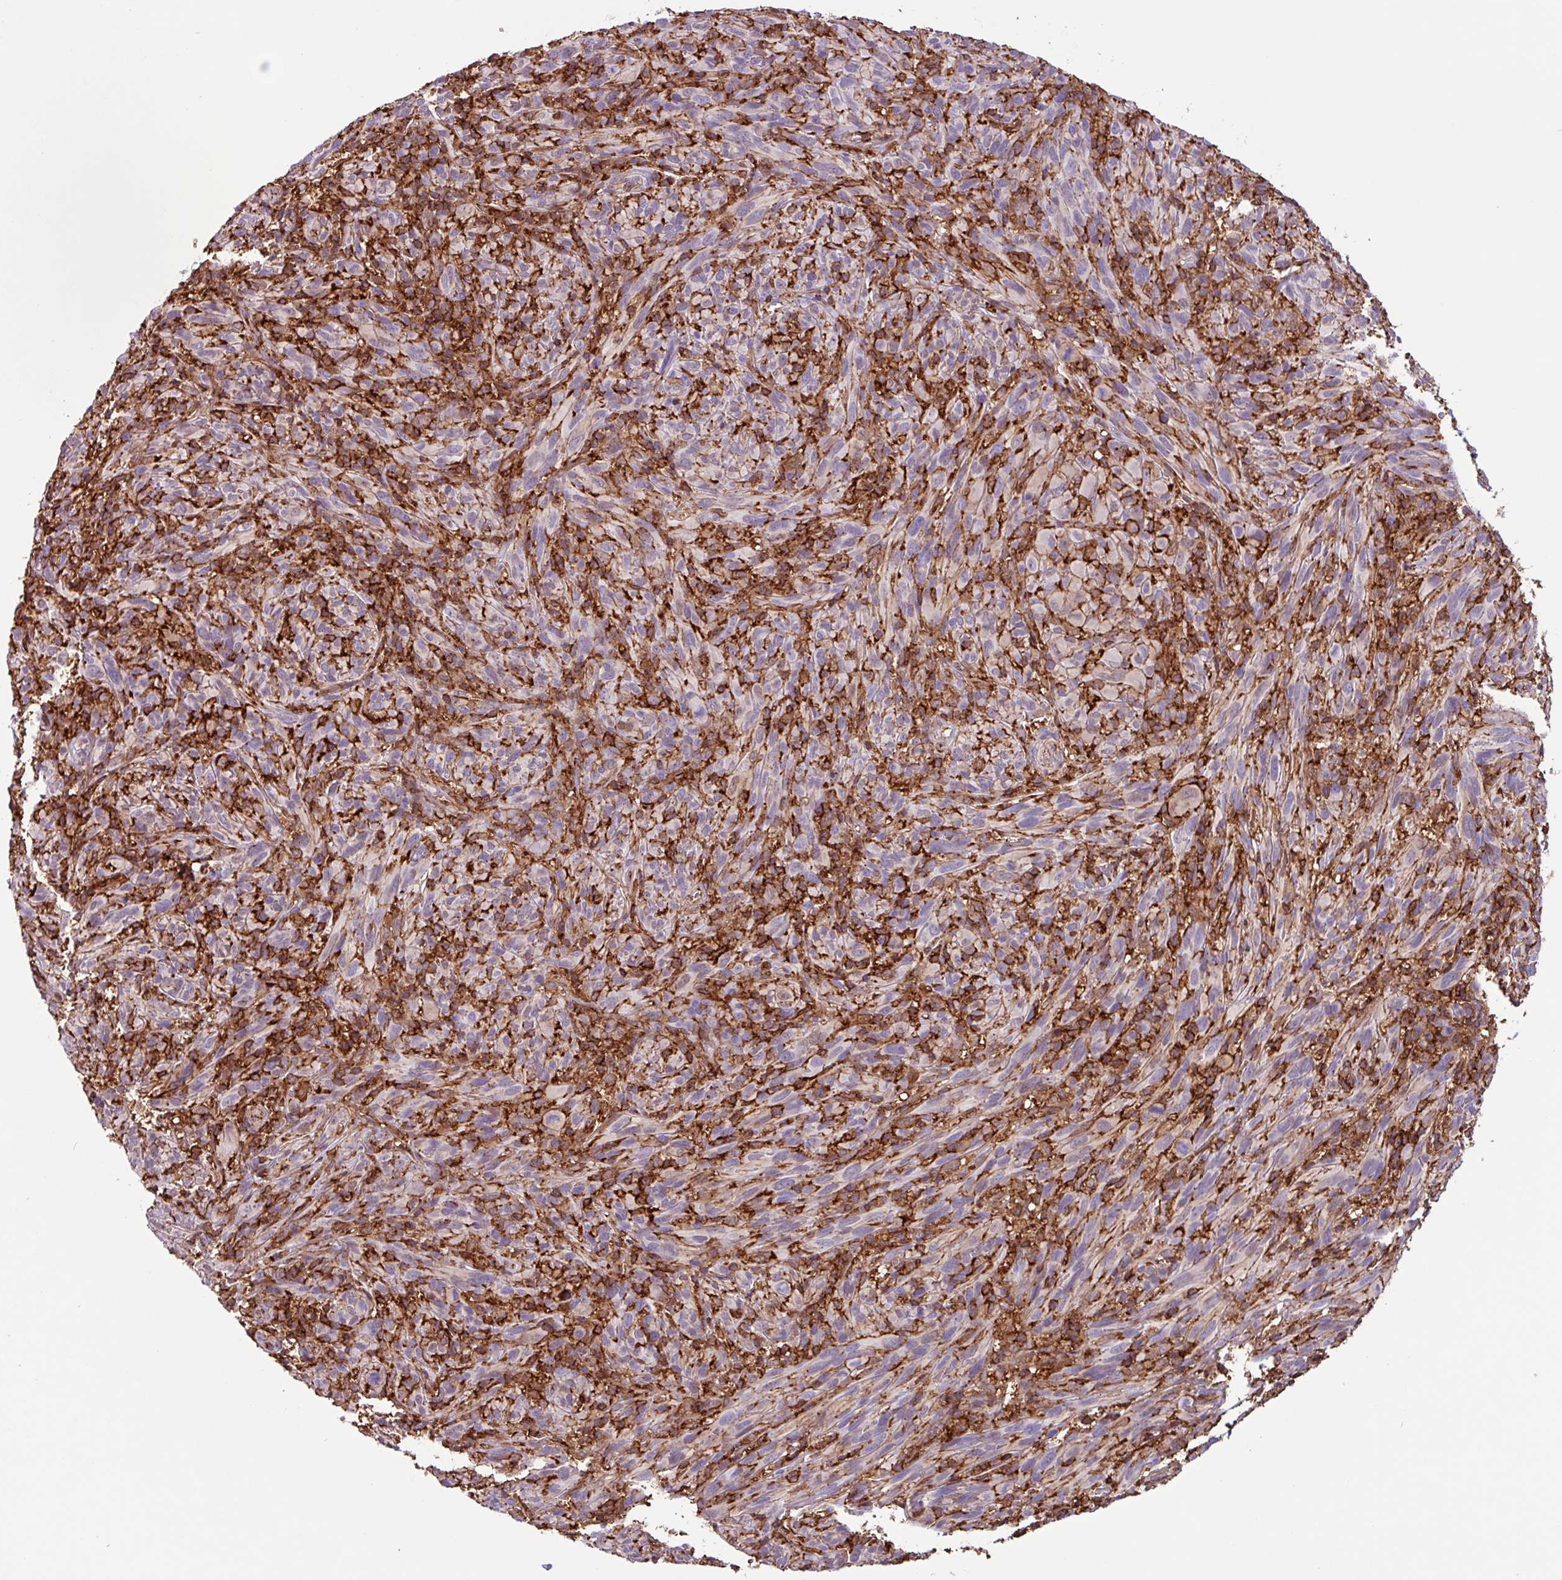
{"staining": {"intensity": "negative", "quantity": "none", "location": "none"}, "tissue": "melanoma", "cell_type": "Tumor cells", "image_type": "cancer", "snomed": [{"axis": "morphology", "description": "Malignant melanoma, NOS"}, {"axis": "topography", "description": "Skin of head"}], "caption": "A high-resolution histopathology image shows IHC staining of malignant melanoma, which reveals no significant positivity in tumor cells.", "gene": "PPP1R18", "patient": {"sex": "male", "age": 96}}